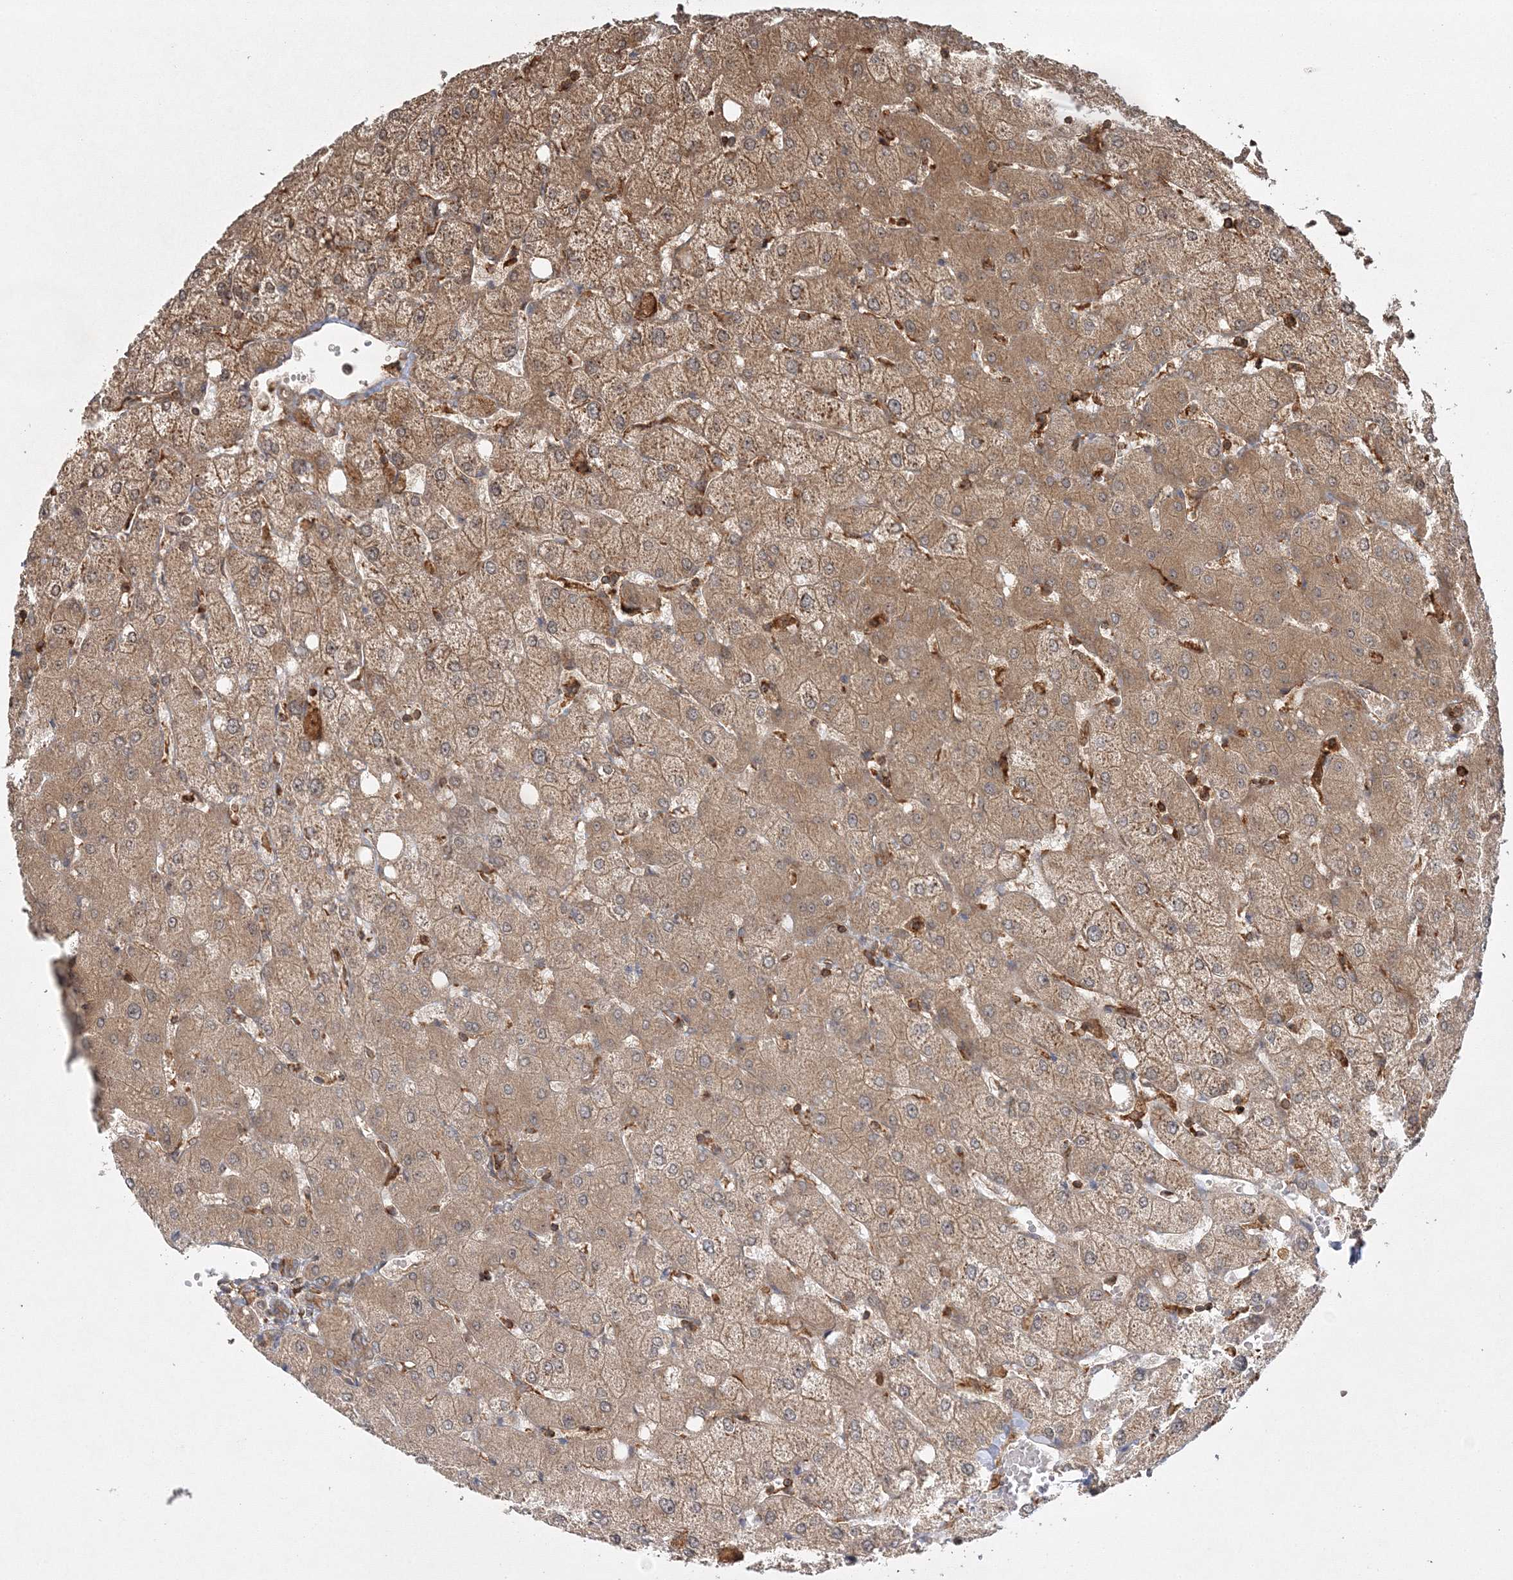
{"staining": {"intensity": "moderate", "quantity": ">75%", "location": "cytoplasmic/membranous"}, "tissue": "liver", "cell_type": "Cholangiocytes", "image_type": "normal", "snomed": [{"axis": "morphology", "description": "Normal tissue, NOS"}, {"axis": "topography", "description": "Liver"}], "caption": "Protein staining demonstrates moderate cytoplasmic/membranous positivity in about >75% of cholangiocytes in benign liver.", "gene": "WDR37", "patient": {"sex": "female", "age": 54}}